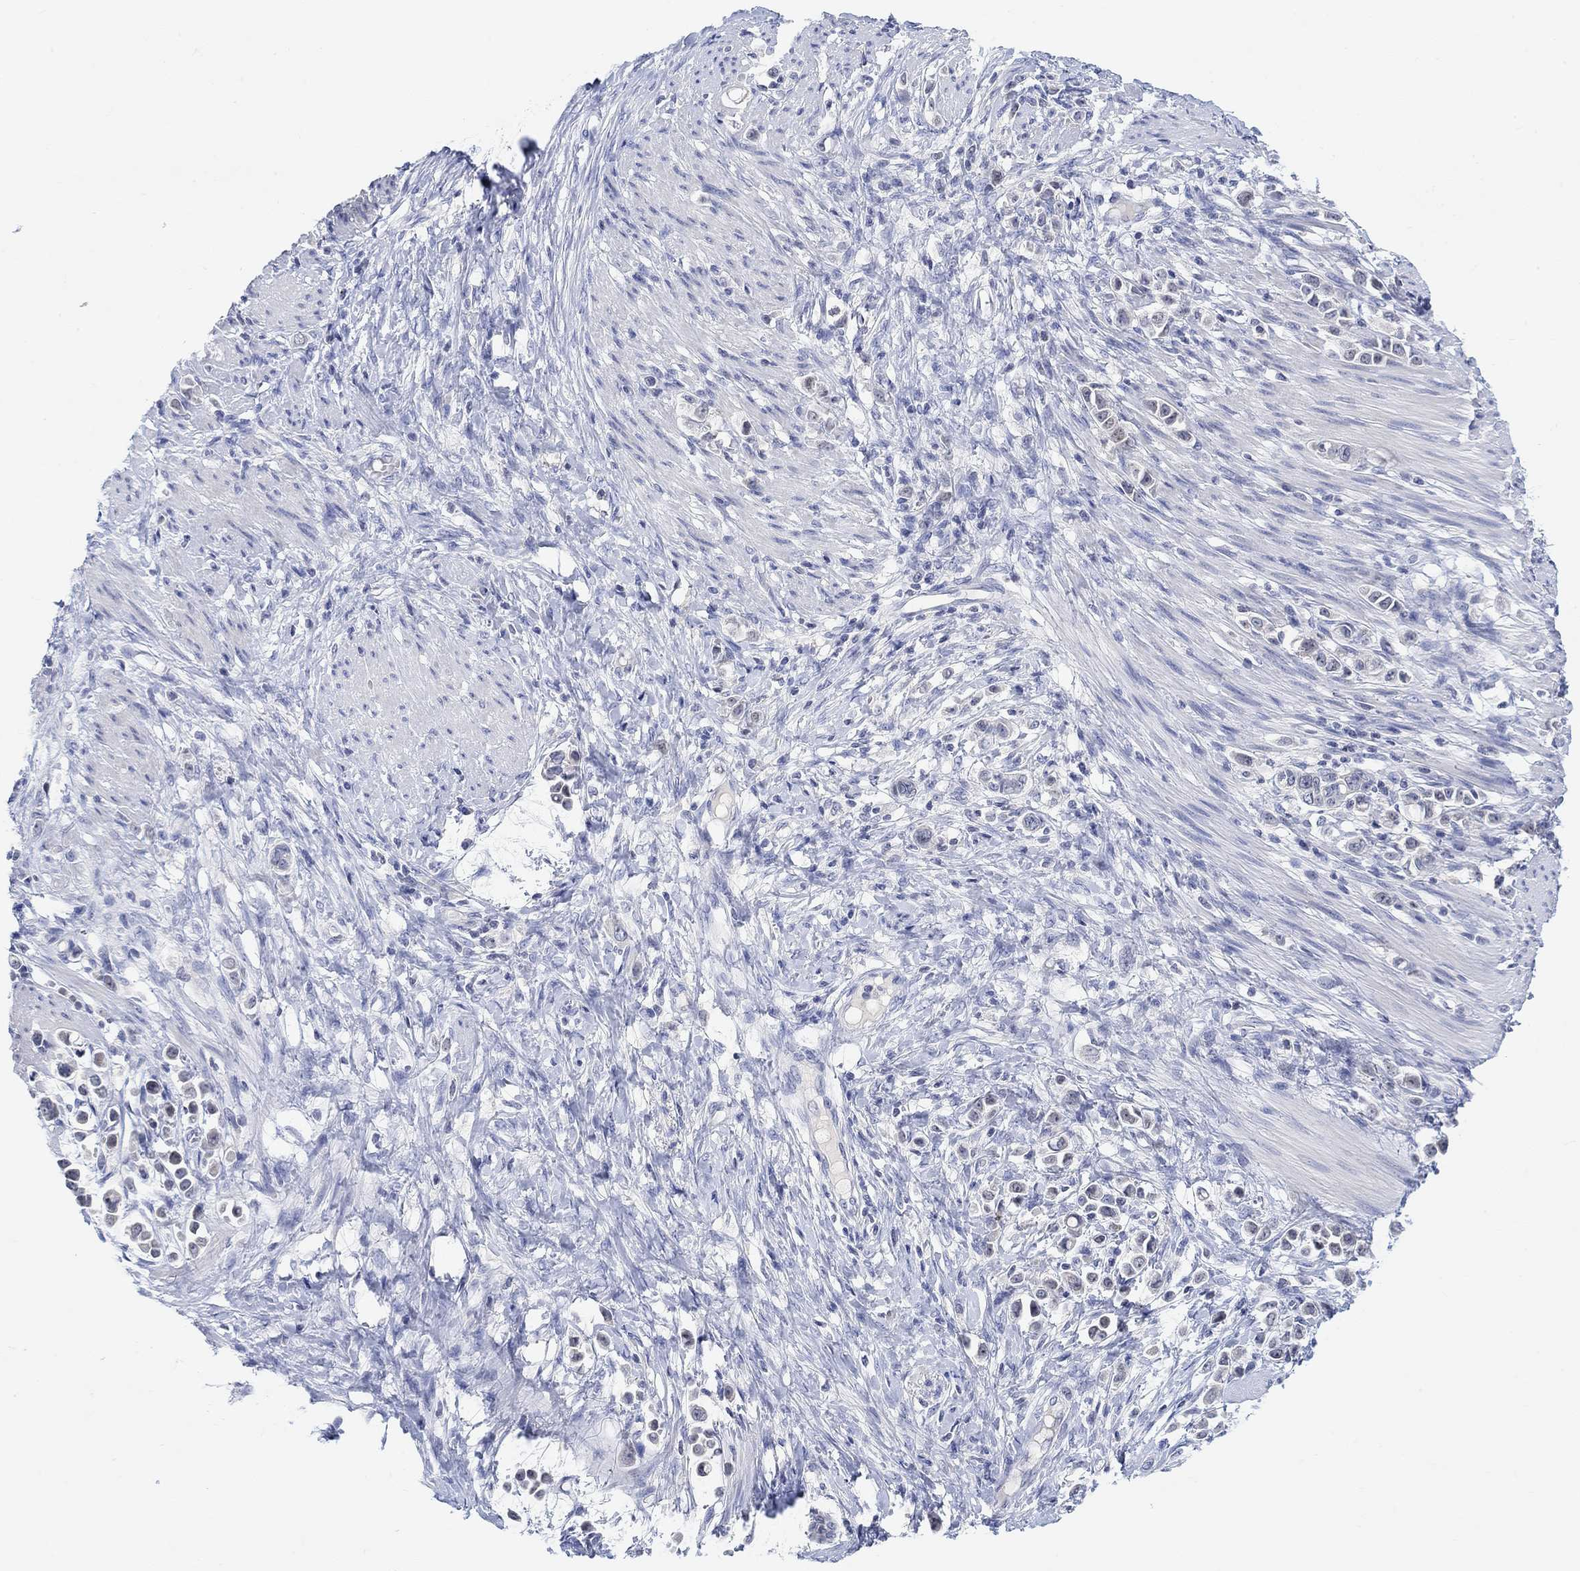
{"staining": {"intensity": "negative", "quantity": "none", "location": "none"}, "tissue": "stomach cancer", "cell_type": "Tumor cells", "image_type": "cancer", "snomed": [{"axis": "morphology", "description": "Adenocarcinoma, NOS"}, {"axis": "topography", "description": "Stomach"}], "caption": "DAB immunohistochemical staining of stomach cancer exhibits no significant positivity in tumor cells.", "gene": "ATP6V1E2", "patient": {"sex": "male", "age": 82}}